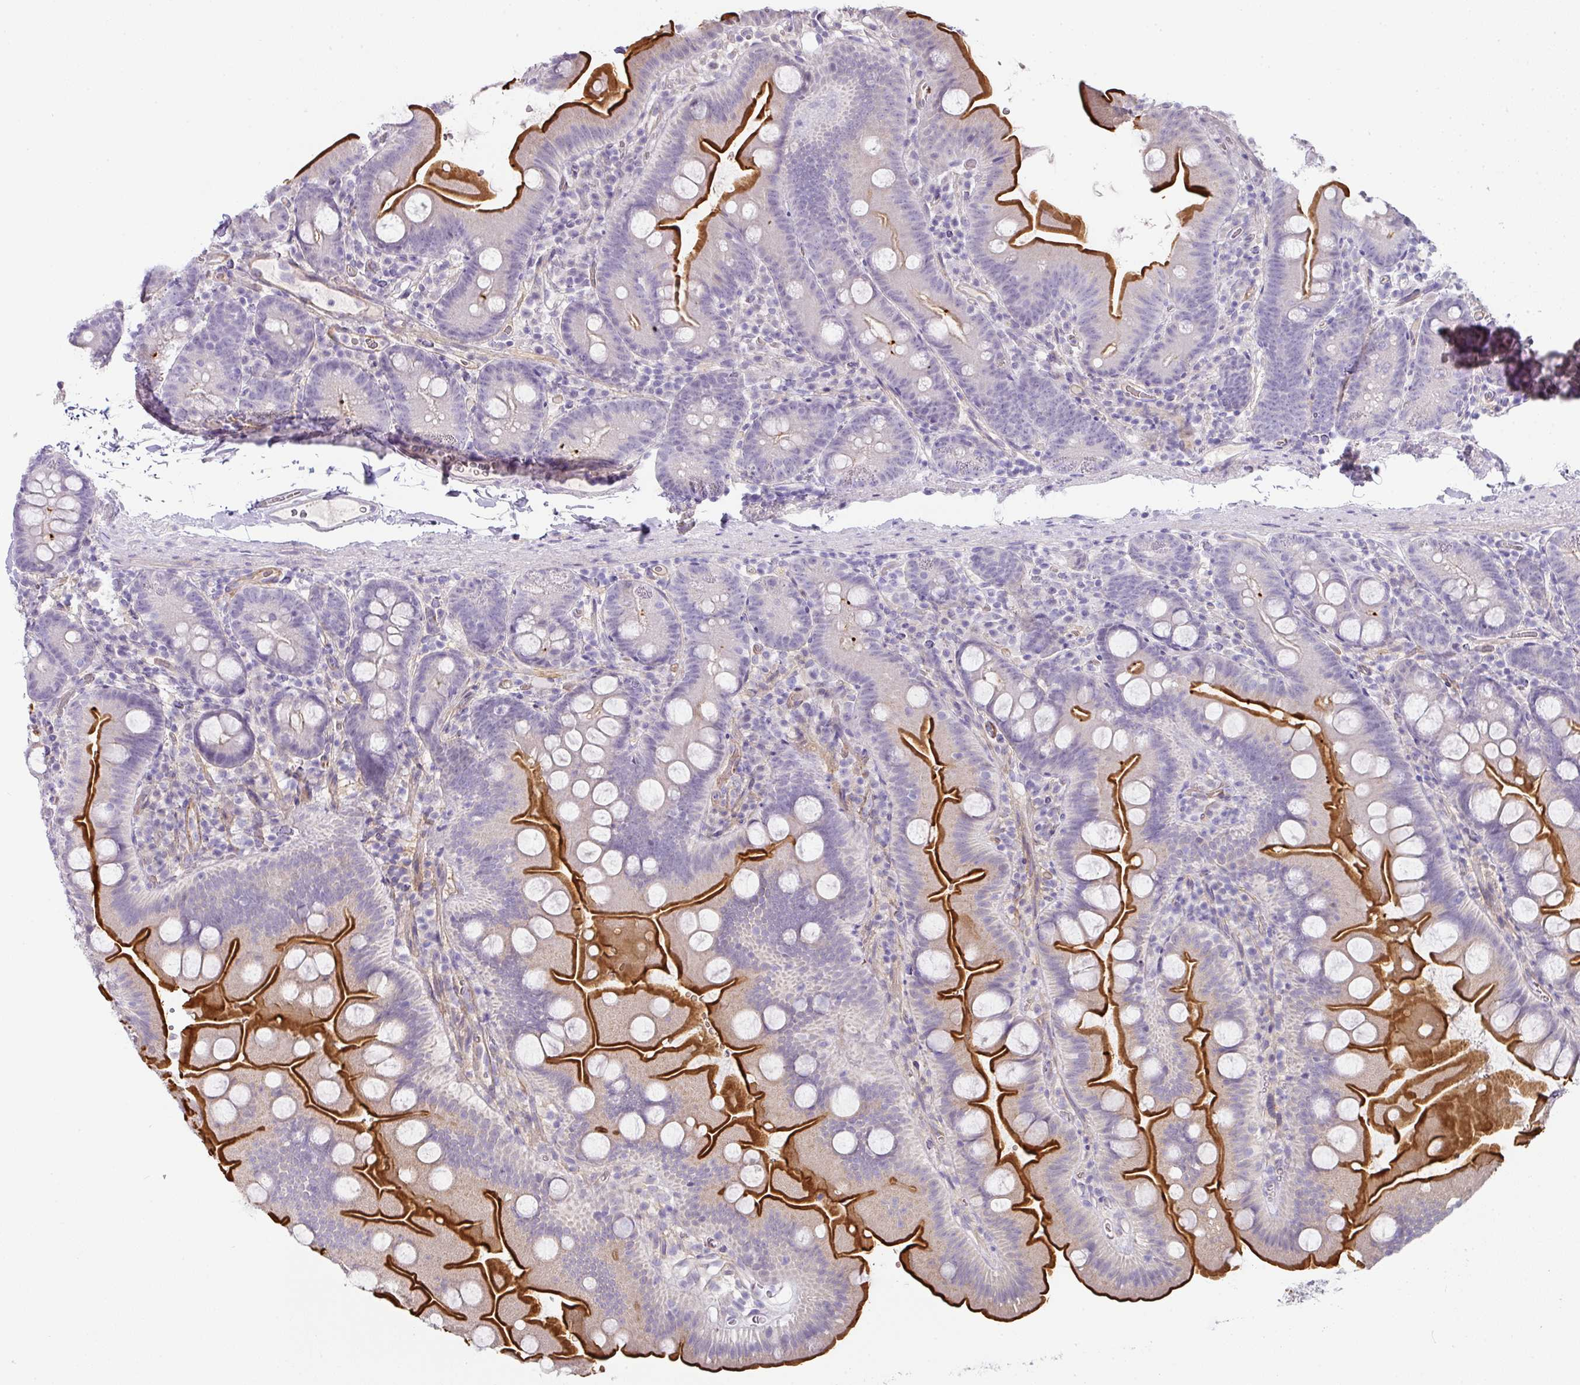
{"staining": {"intensity": "strong", "quantity": "25%-75%", "location": "cytoplasmic/membranous"}, "tissue": "small intestine", "cell_type": "Glandular cells", "image_type": "normal", "snomed": [{"axis": "morphology", "description": "Normal tissue, NOS"}, {"axis": "topography", "description": "Small intestine"}], "caption": "This histopathology image shows immunohistochemistry (IHC) staining of unremarkable small intestine, with high strong cytoplasmic/membranous staining in about 25%-75% of glandular cells.", "gene": "OR52N1", "patient": {"sex": "female", "age": 68}}